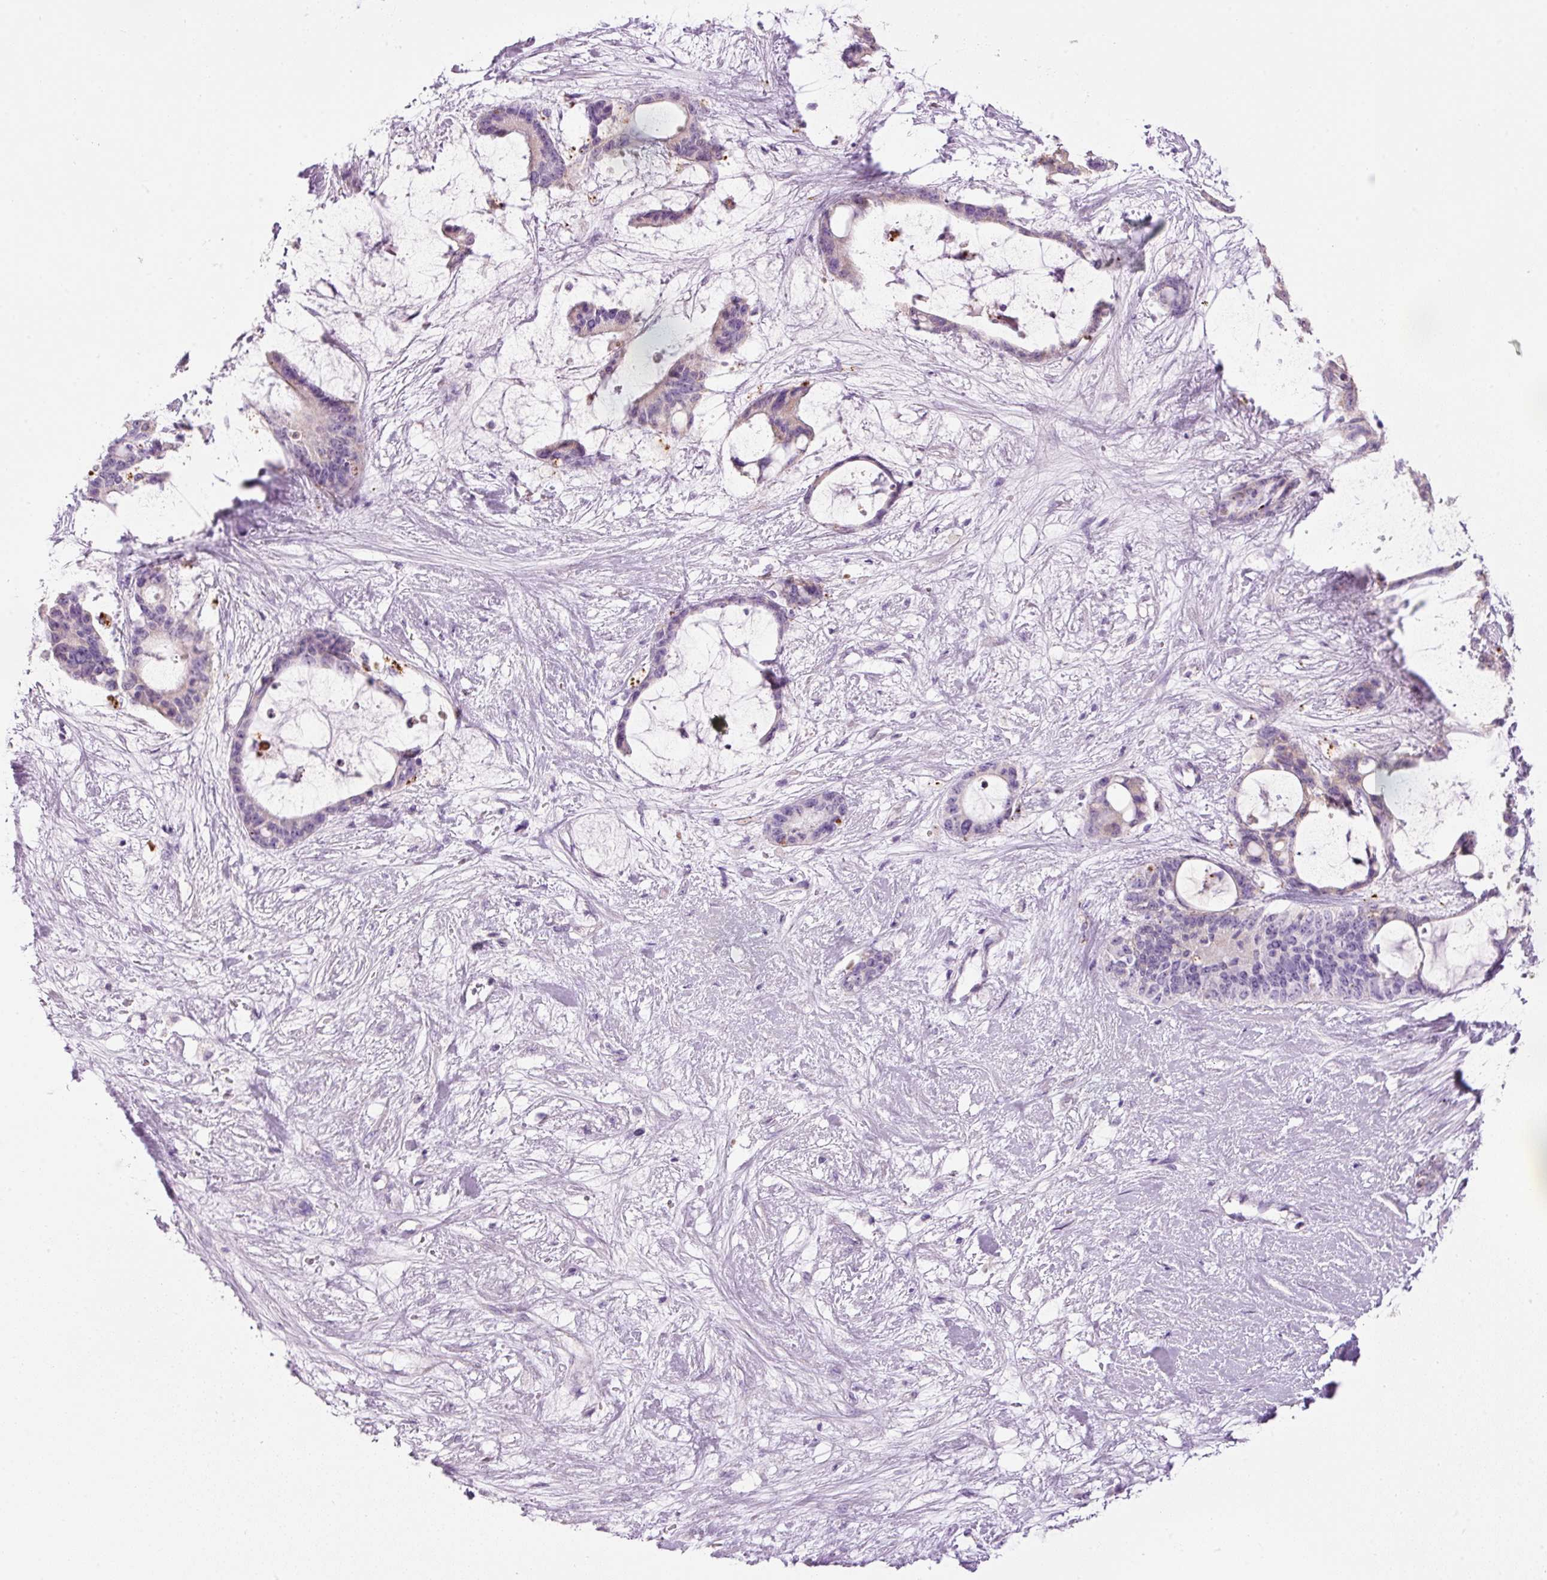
{"staining": {"intensity": "negative", "quantity": "none", "location": "none"}, "tissue": "liver cancer", "cell_type": "Tumor cells", "image_type": "cancer", "snomed": [{"axis": "morphology", "description": "Normal tissue, NOS"}, {"axis": "morphology", "description": "Cholangiocarcinoma"}, {"axis": "topography", "description": "Liver"}, {"axis": "topography", "description": "Peripheral nerve tissue"}], "caption": "A high-resolution image shows IHC staining of liver cancer (cholangiocarcinoma), which displays no significant expression in tumor cells.", "gene": "CARD16", "patient": {"sex": "female", "age": 73}}